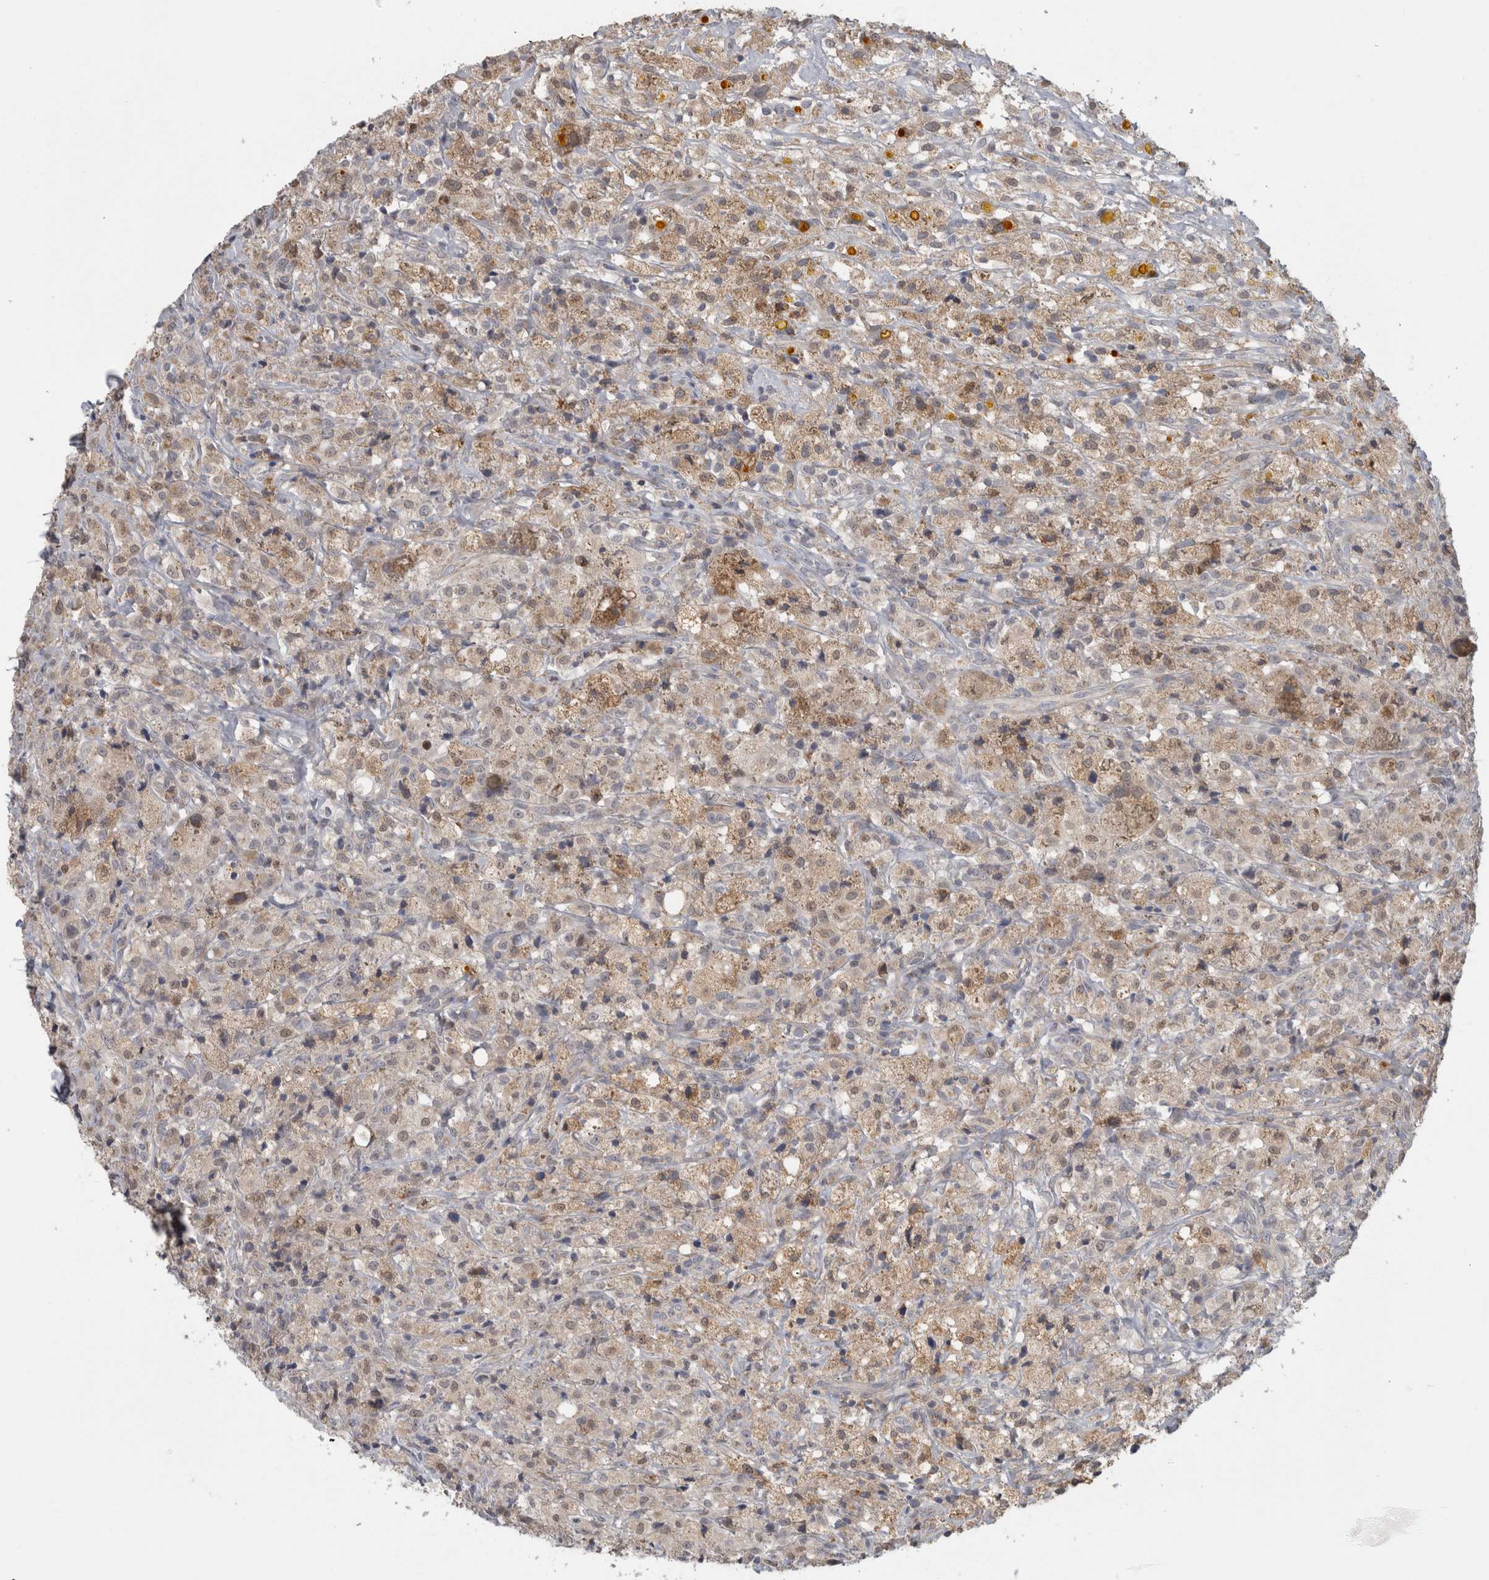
{"staining": {"intensity": "weak", "quantity": ">75%", "location": "cytoplasmic/membranous"}, "tissue": "testis cancer", "cell_type": "Tumor cells", "image_type": "cancer", "snomed": [{"axis": "morphology", "description": "Carcinoma, Embryonal, NOS"}, {"axis": "topography", "description": "Testis"}], "caption": "Protein staining shows weak cytoplasmic/membranous staining in about >75% of tumor cells in embryonal carcinoma (testis).", "gene": "RAB18", "patient": {"sex": "male", "age": 2}}